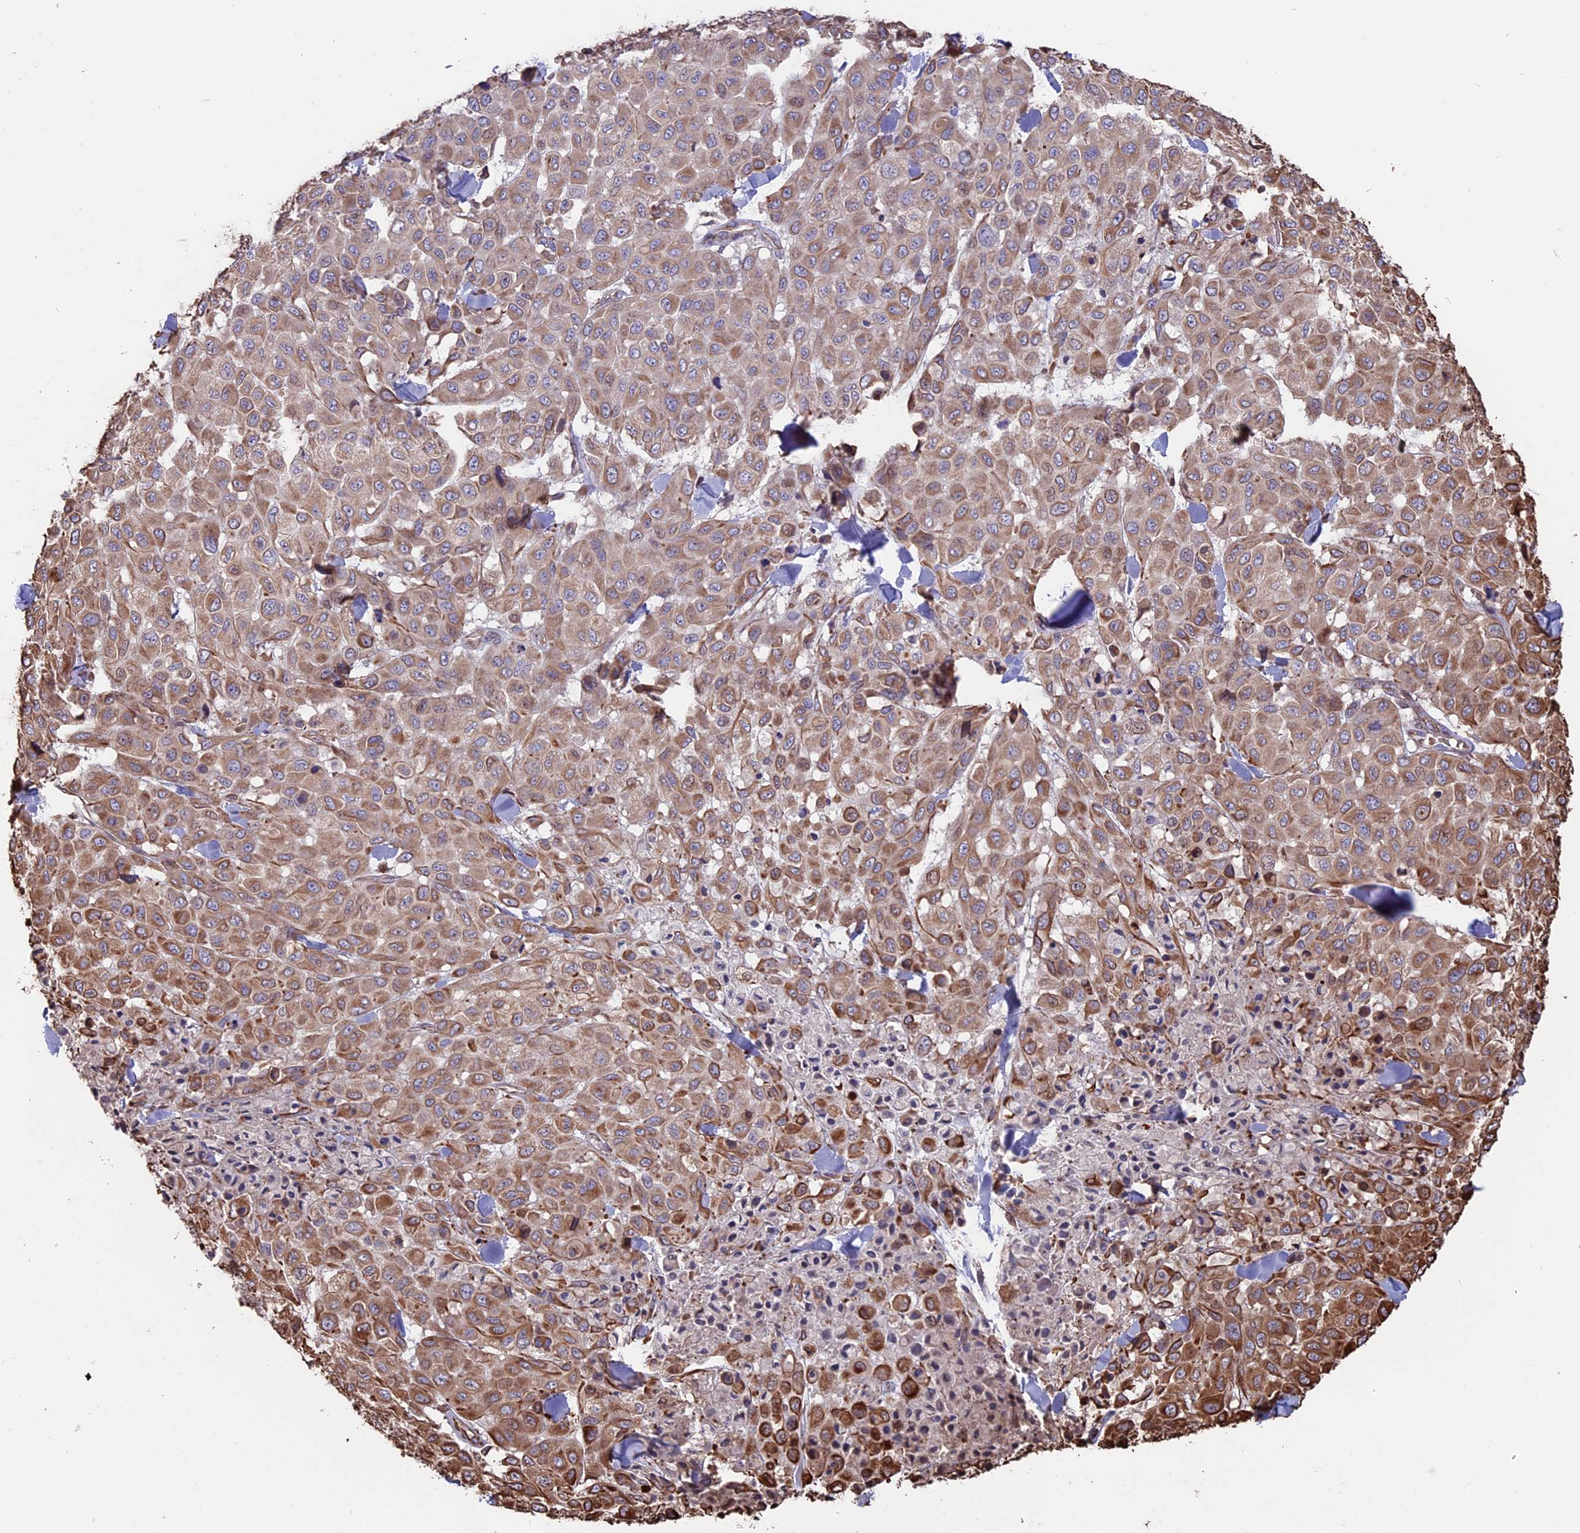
{"staining": {"intensity": "moderate", "quantity": ">75%", "location": "cytoplasmic/membranous"}, "tissue": "melanoma", "cell_type": "Tumor cells", "image_type": "cancer", "snomed": [{"axis": "morphology", "description": "Malignant melanoma, Metastatic site"}, {"axis": "topography", "description": "Skin"}], "caption": "This photomicrograph exhibits malignant melanoma (metastatic site) stained with immunohistochemistry (IHC) to label a protein in brown. The cytoplasmic/membranous of tumor cells show moderate positivity for the protein. Nuclei are counter-stained blue.", "gene": "SEH1L", "patient": {"sex": "female", "age": 81}}